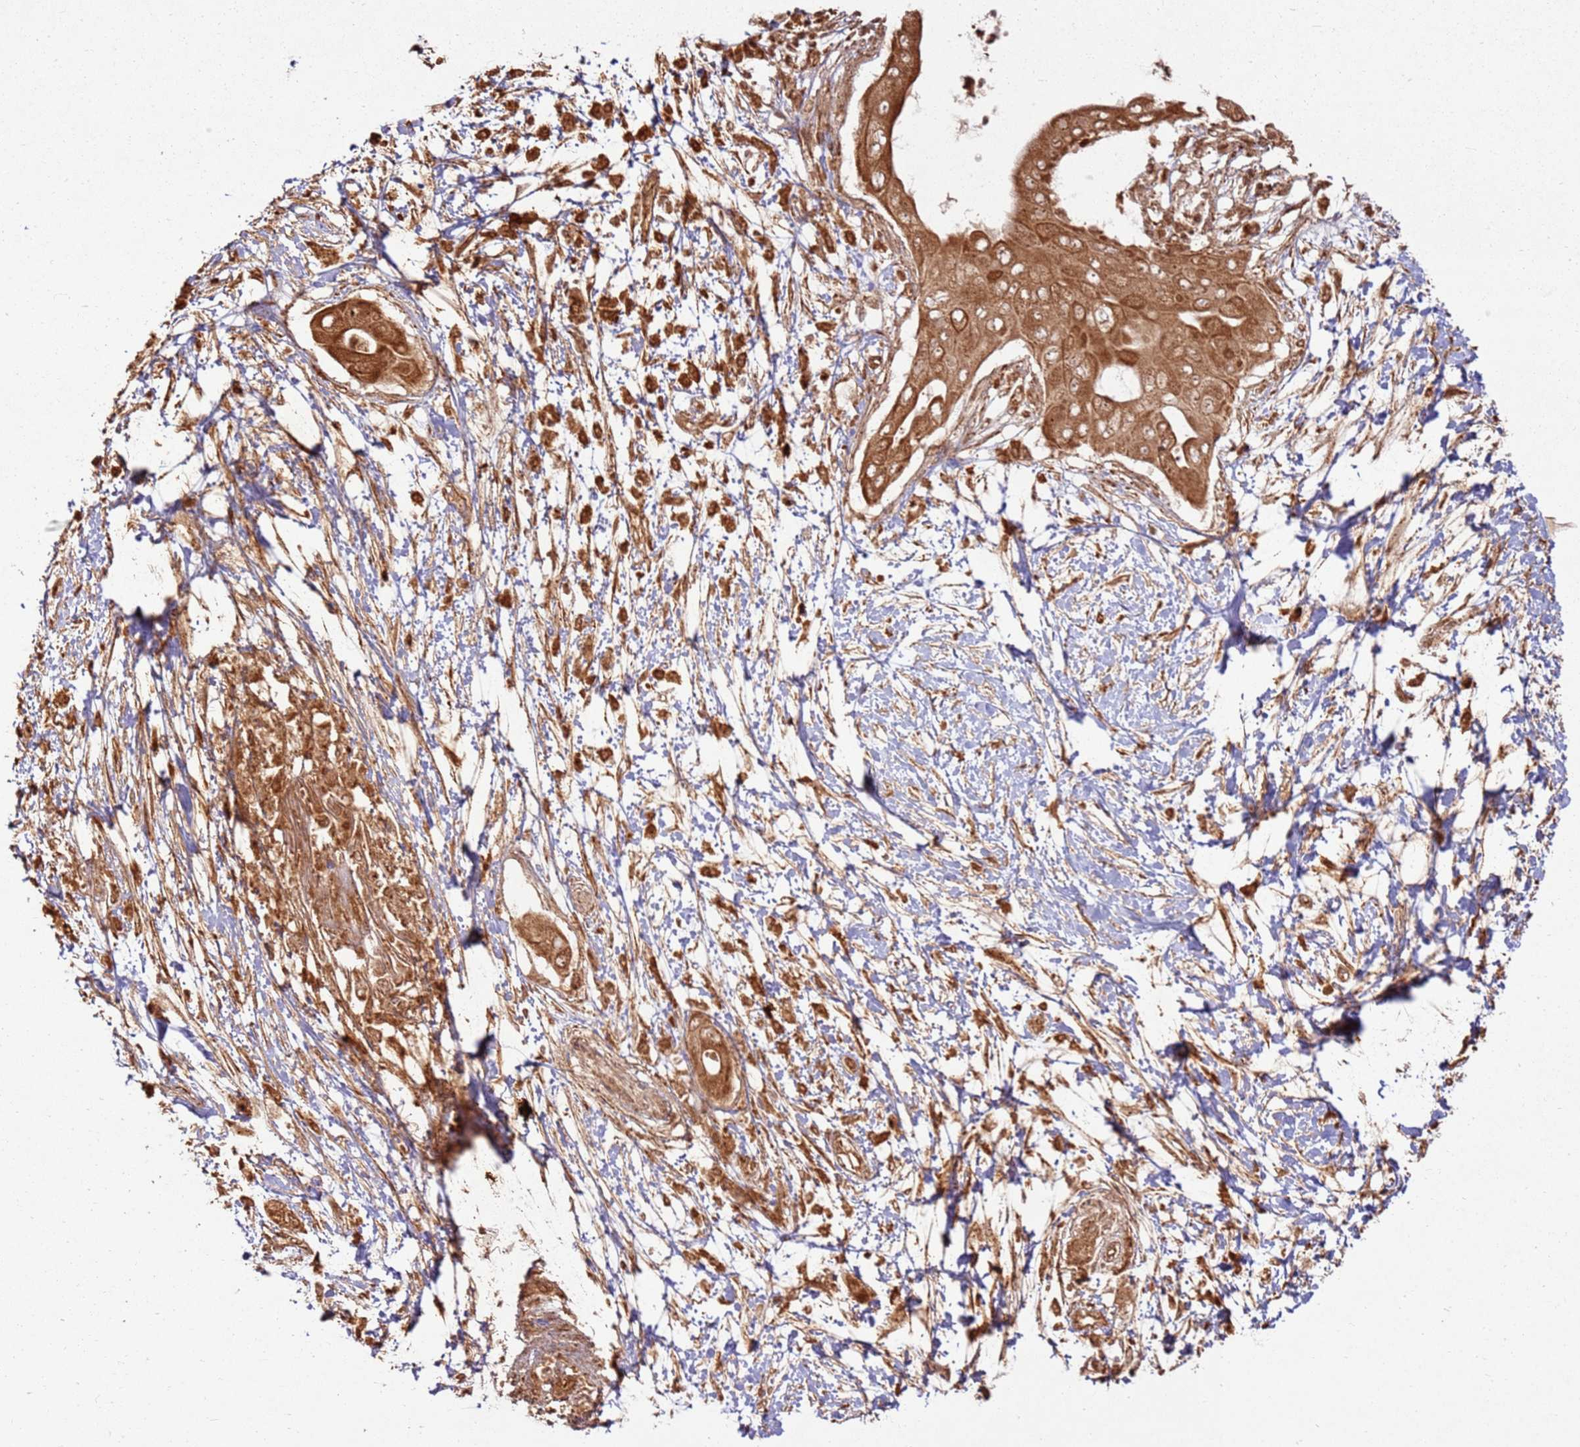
{"staining": {"intensity": "moderate", "quantity": ">75%", "location": "cytoplasmic/membranous"}, "tissue": "pancreatic cancer", "cell_type": "Tumor cells", "image_type": "cancer", "snomed": [{"axis": "morphology", "description": "Adenocarcinoma, NOS"}, {"axis": "topography", "description": "Pancreas"}], "caption": "Brown immunohistochemical staining in adenocarcinoma (pancreatic) displays moderate cytoplasmic/membranous expression in approximately >75% of tumor cells.", "gene": "TBC1D13", "patient": {"sex": "male", "age": 68}}